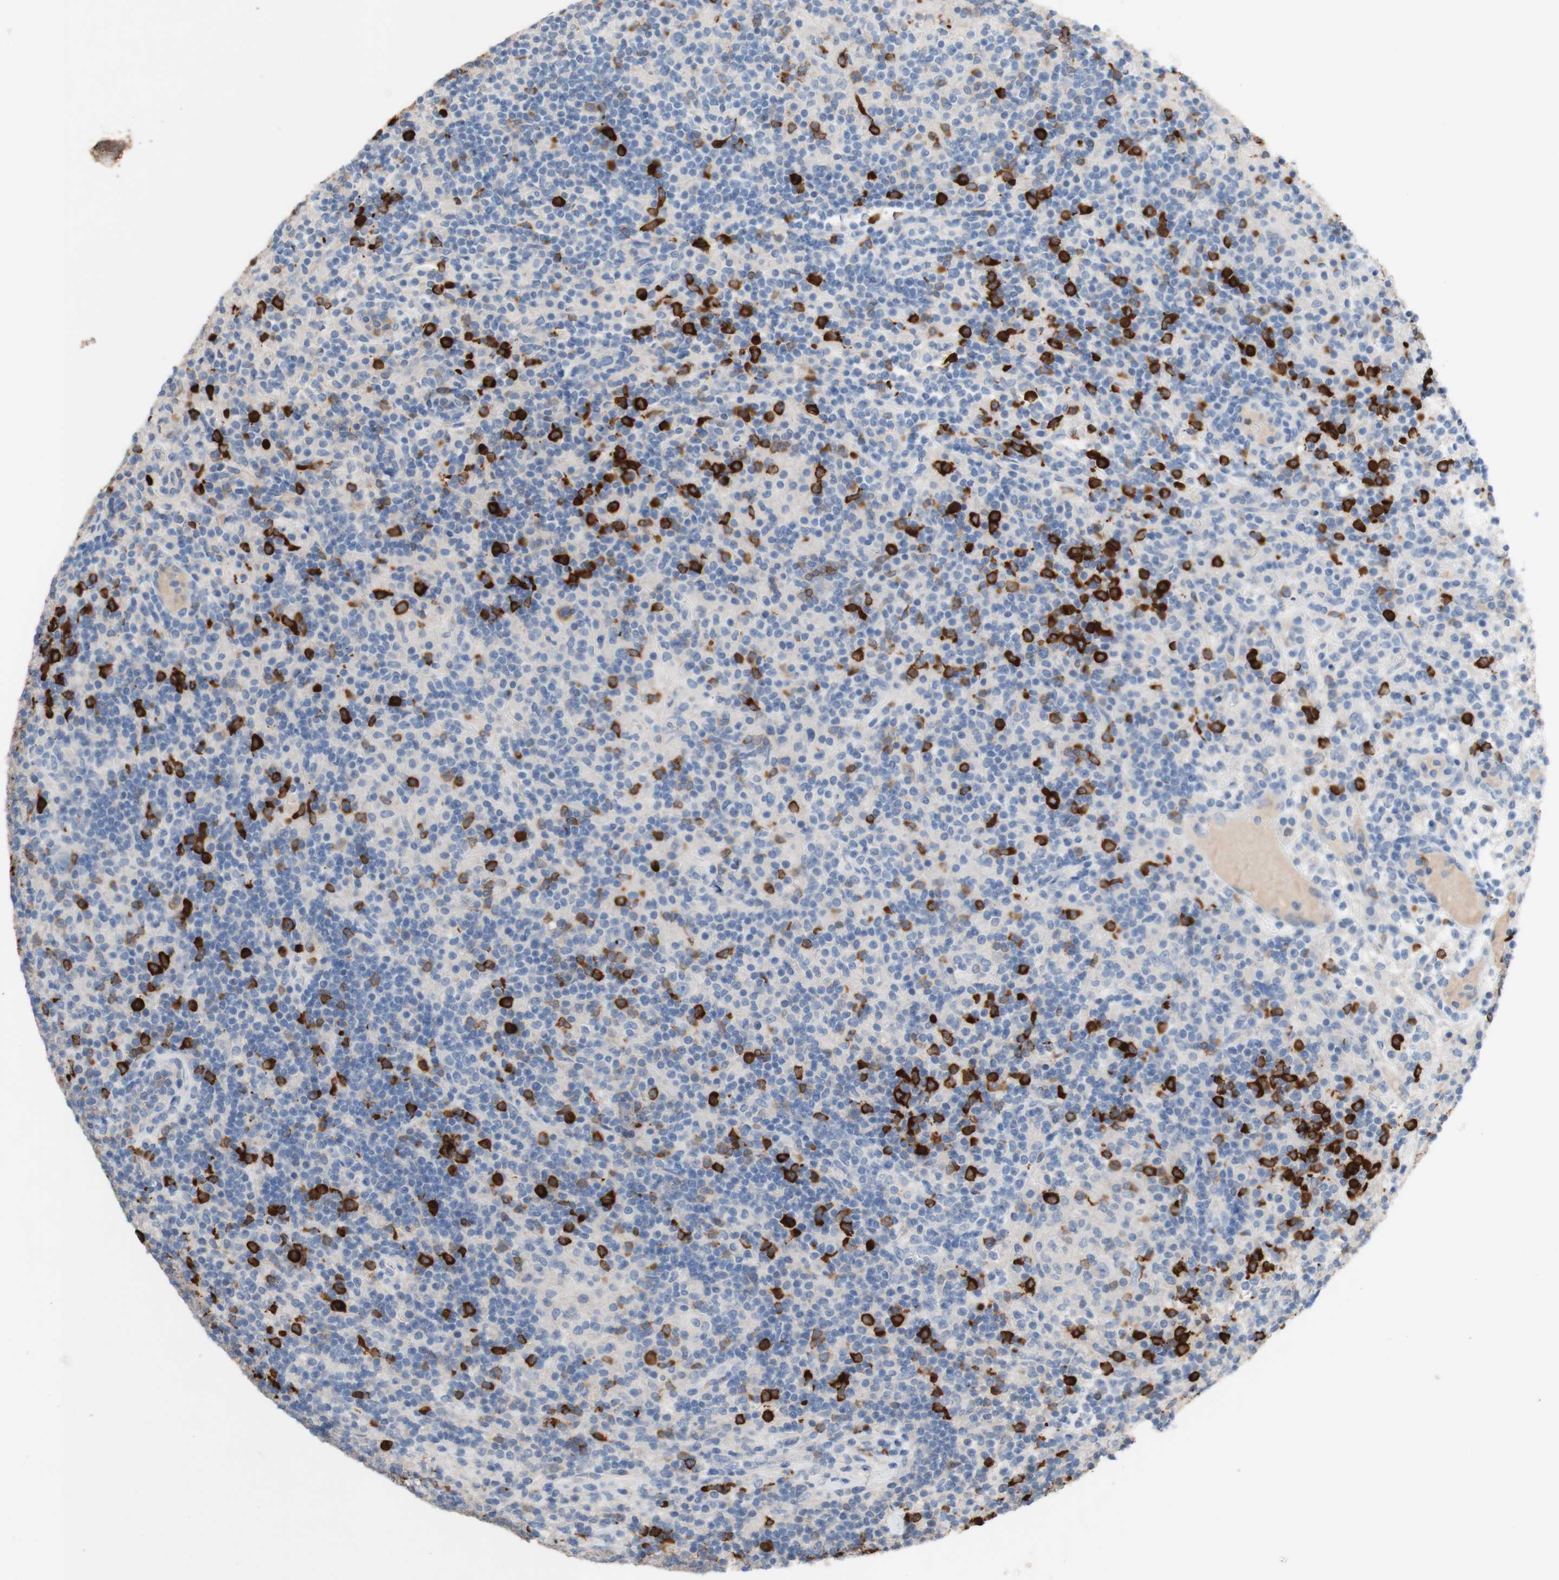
{"staining": {"intensity": "negative", "quantity": "none", "location": "none"}, "tissue": "lymphoma", "cell_type": "Tumor cells", "image_type": "cancer", "snomed": [{"axis": "morphology", "description": "Hodgkin's disease, NOS"}, {"axis": "topography", "description": "Lymph node"}], "caption": "Micrograph shows no significant protein expression in tumor cells of lymphoma.", "gene": "PACSIN1", "patient": {"sex": "male", "age": 70}}